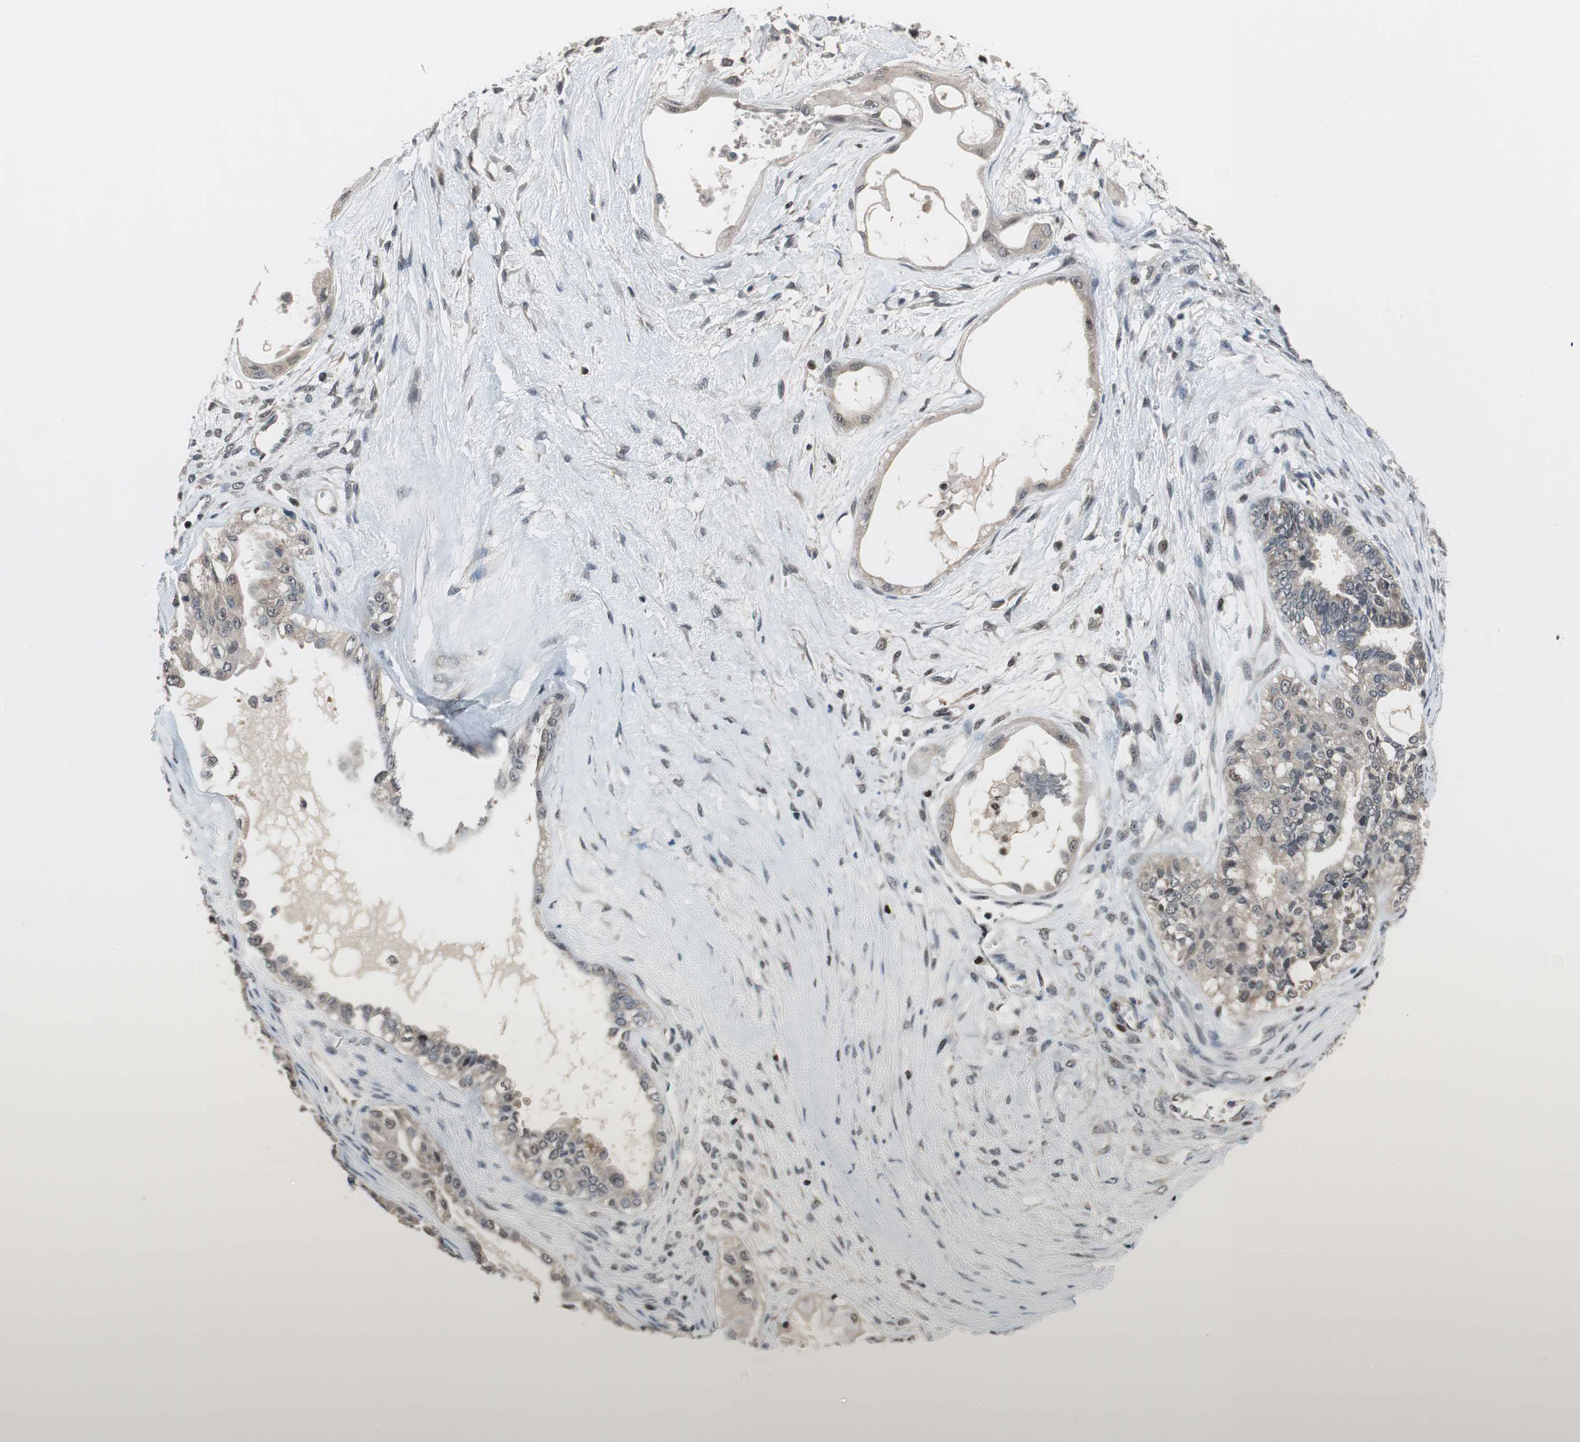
{"staining": {"intensity": "negative", "quantity": "none", "location": "none"}, "tissue": "ovarian cancer", "cell_type": "Tumor cells", "image_type": "cancer", "snomed": [{"axis": "morphology", "description": "Carcinoma, NOS"}, {"axis": "morphology", "description": "Carcinoma, endometroid"}, {"axis": "topography", "description": "Ovary"}], "caption": "Tumor cells are negative for brown protein staining in ovarian carcinoma.", "gene": "MAFB", "patient": {"sex": "female", "age": 50}}